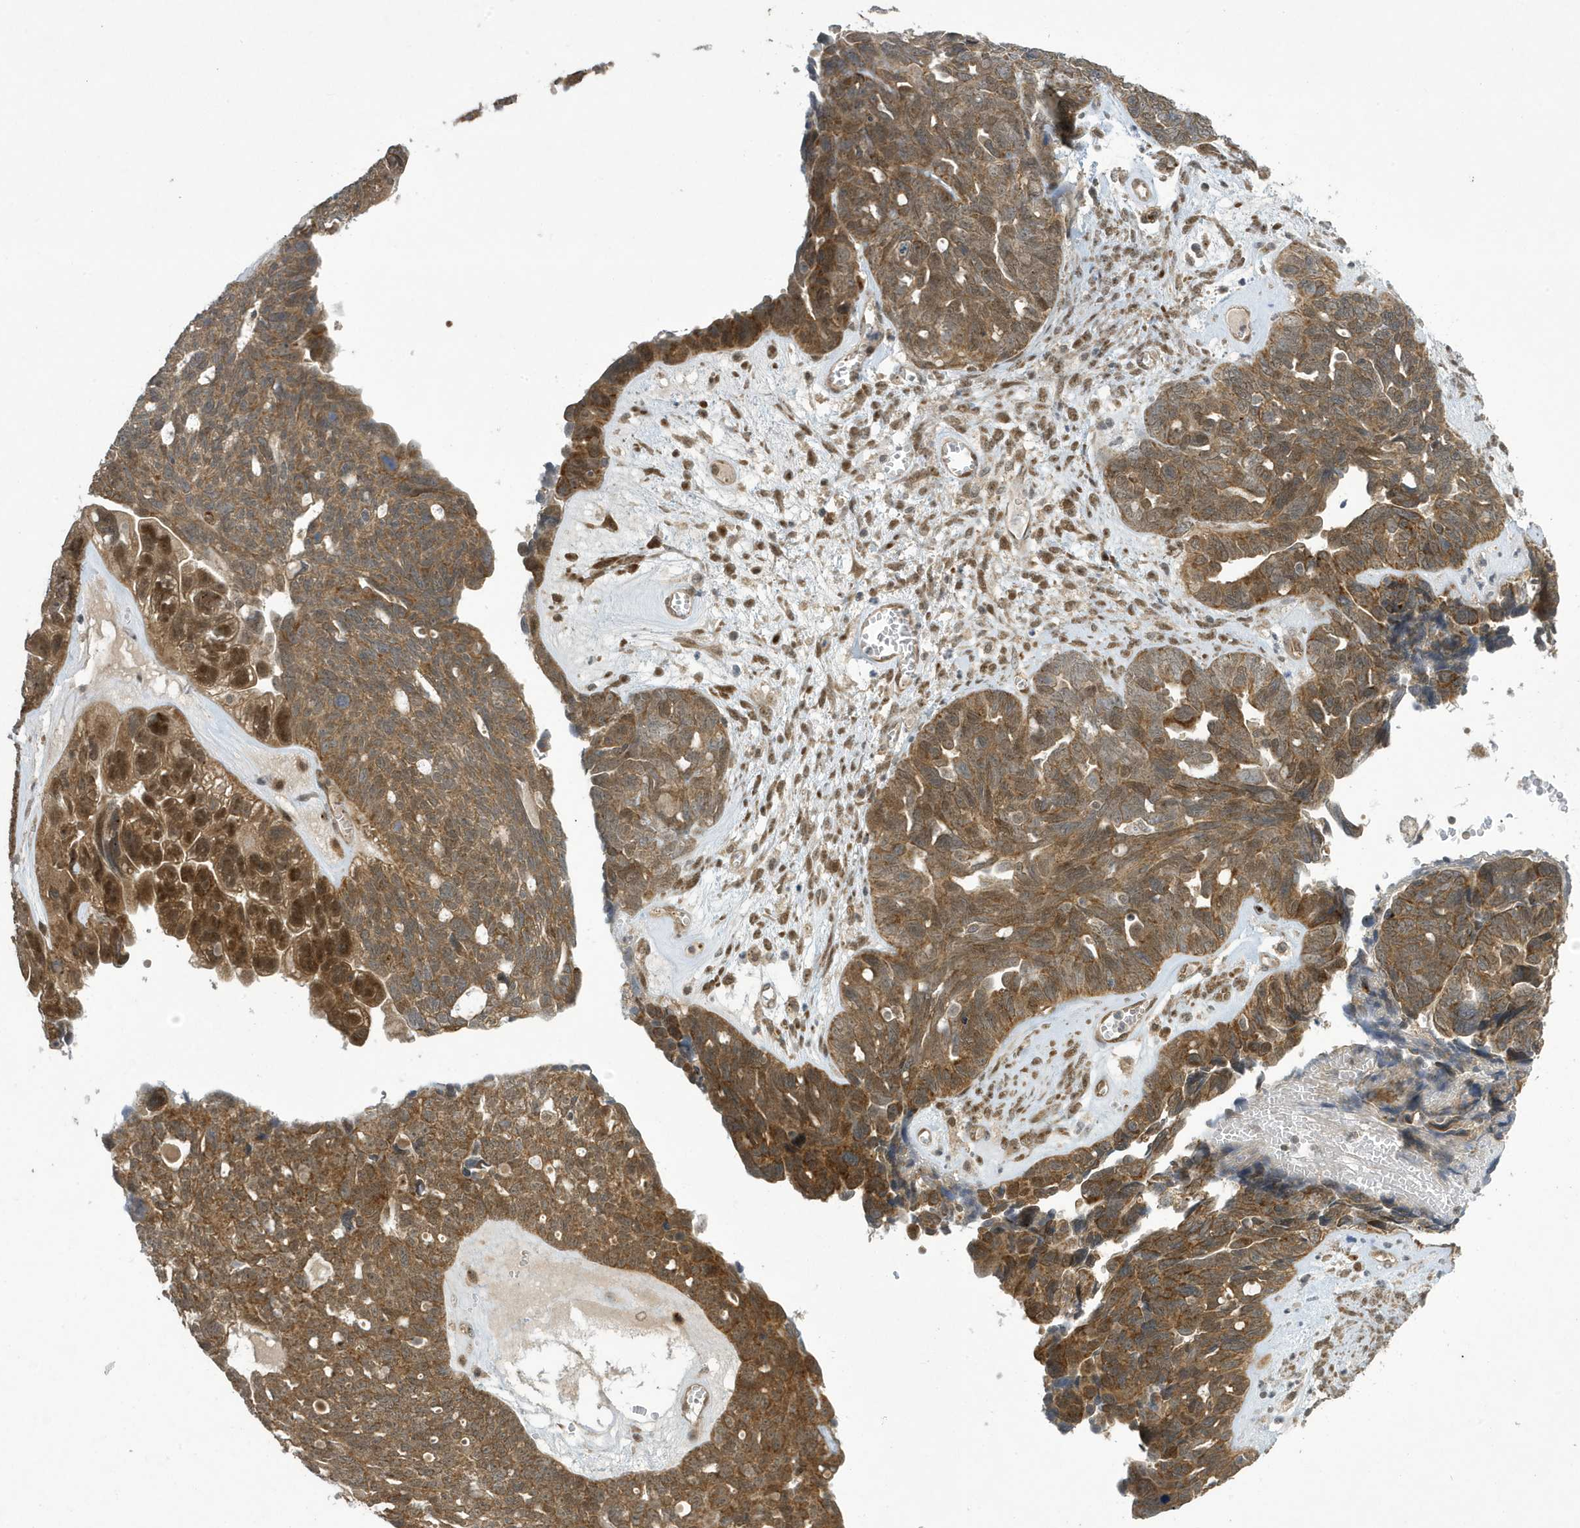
{"staining": {"intensity": "moderate", "quantity": ">75%", "location": "cytoplasmic/membranous,nuclear"}, "tissue": "ovarian cancer", "cell_type": "Tumor cells", "image_type": "cancer", "snomed": [{"axis": "morphology", "description": "Cystadenocarcinoma, serous, NOS"}, {"axis": "topography", "description": "Ovary"}], "caption": "Tumor cells reveal medium levels of moderate cytoplasmic/membranous and nuclear staining in about >75% of cells in human ovarian serous cystadenocarcinoma.", "gene": "NCOA7", "patient": {"sex": "female", "age": 79}}